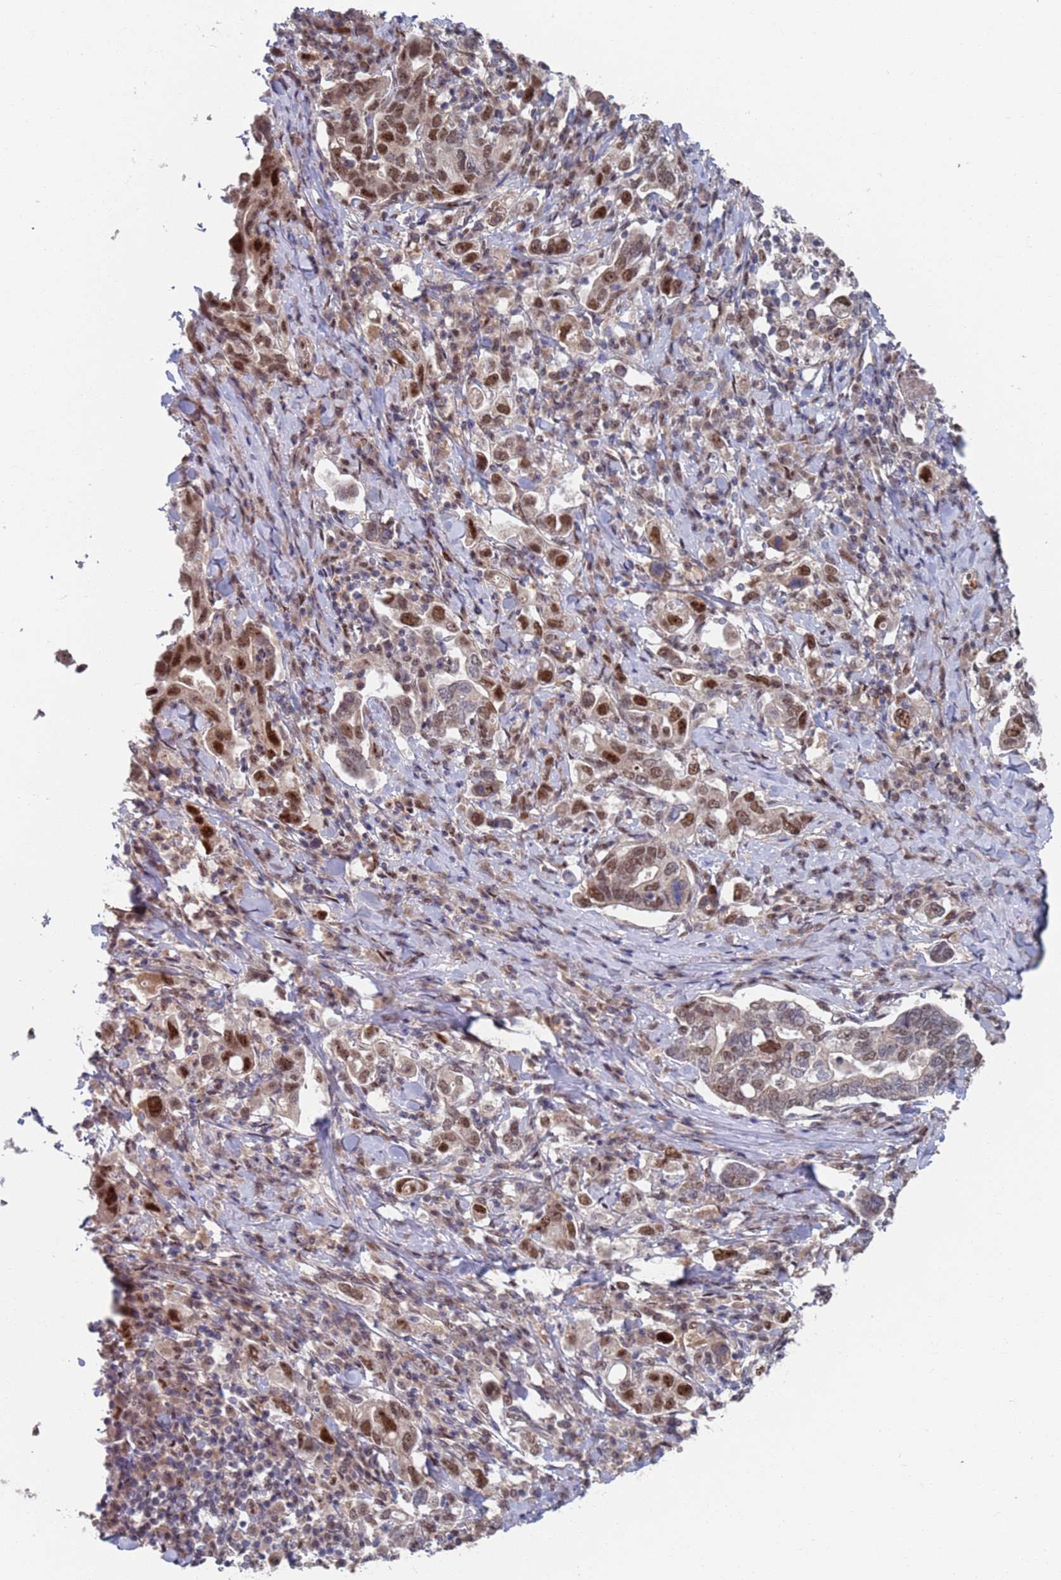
{"staining": {"intensity": "moderate", "quantity": "25%-75%", "location": "nuclear"}, "tissue": "stomach cancer", "cell_type": "Tumor cells", "image_type": "cancer", "snomed": [{"axis": "morphology", "description": "Adenocarcinoma, NOS"}, {"axis": "topography", "description": "Stomach, upper"}, {"axis": "topography", "description": "Stomach"}], "caption": "IHC histopathology image of human adenocarcinoma (stomach) stained for a protein (brown), which shows medium levels of moderate nuclear positivity in about 25%-75% of tumor cells.", "gene": "RPP25", "patient": {"sex": "male", "age": 62}}